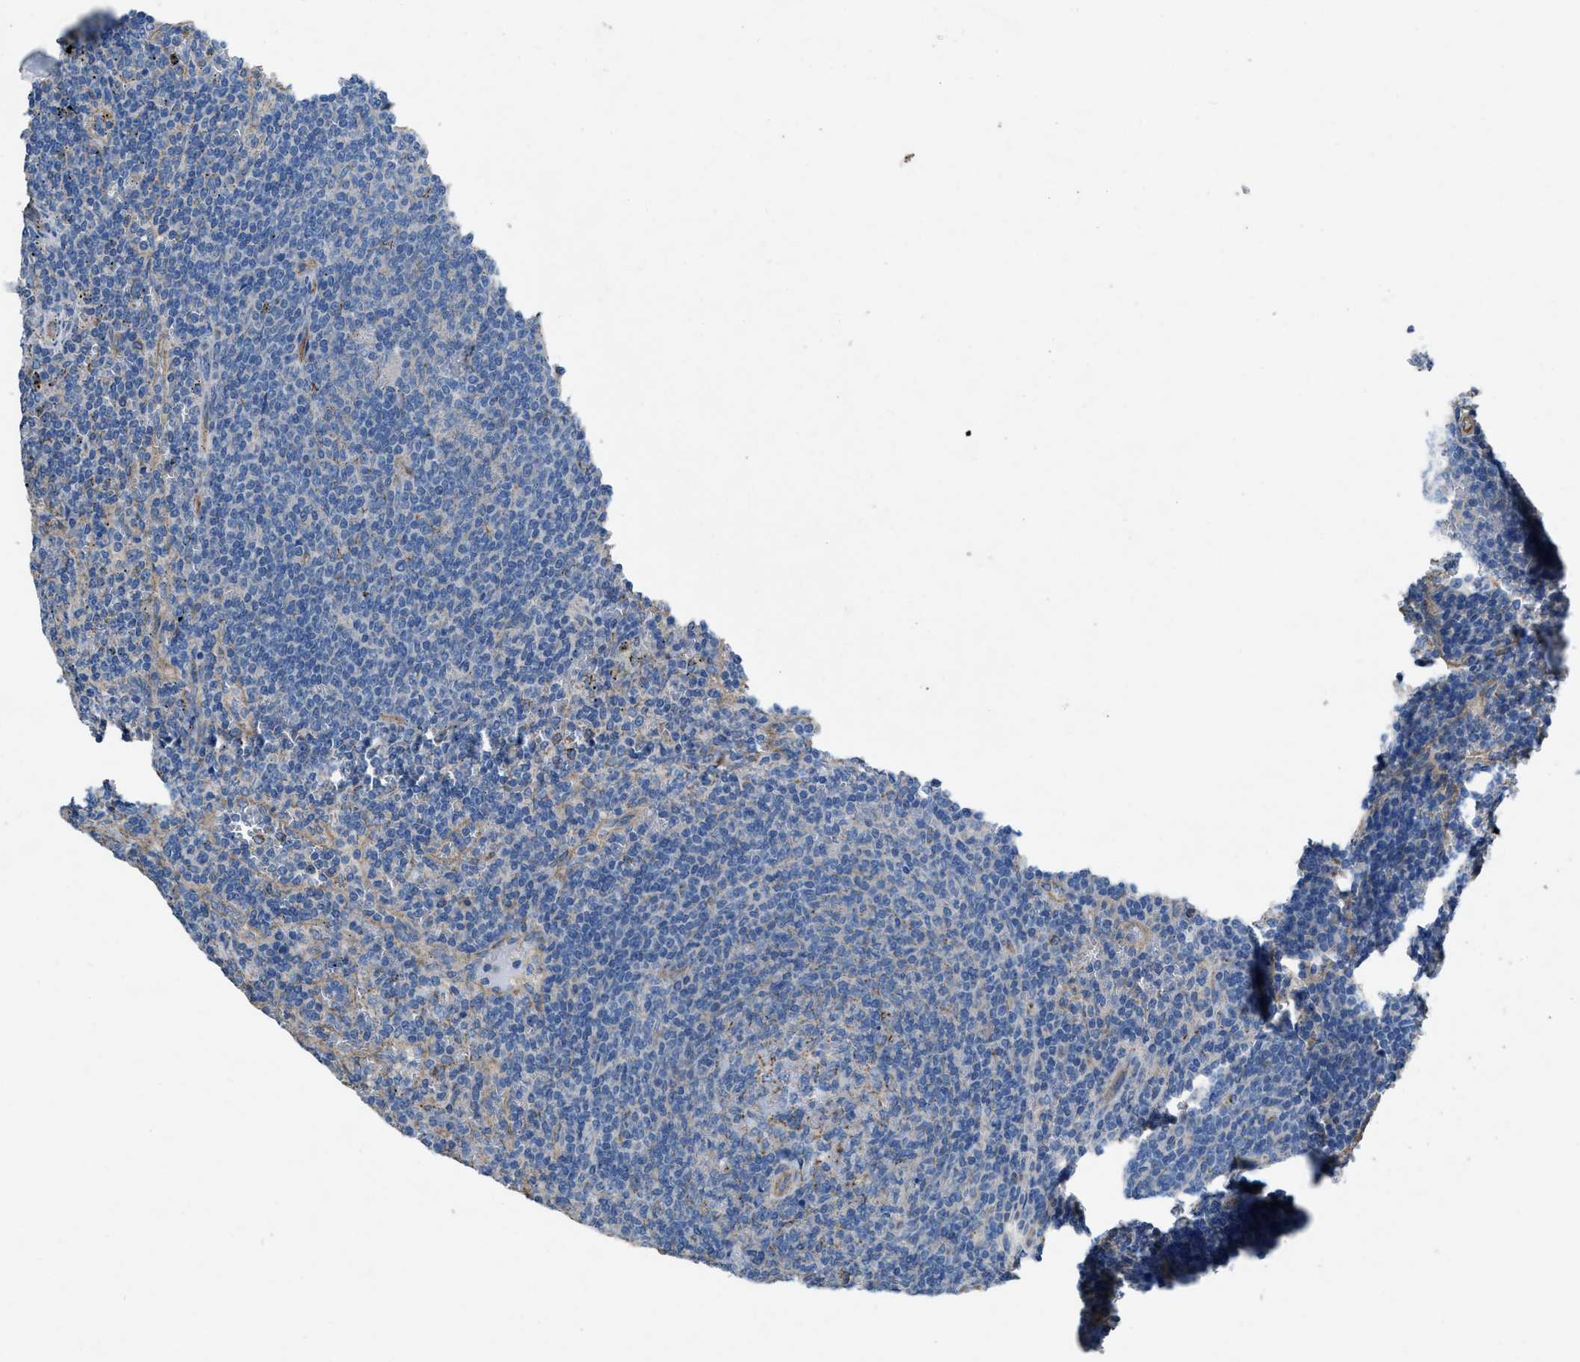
{"staining": {"intensity": "negative", "quantity": "none", "location": "none"}, "tissue": "lymphoma", "cell_type": "Tumor cells", "image_type": "cancer", "snomed": [{"axis": "morphology", "description": "Malignant lymphoma, non-Hodgkin's type, Low grade"}, {"axis": "topography", "description": "Spleen"}], "caption": "The photomicrograph shows no significant positivity in tumor cells of lymphoma. (Stains: DAB (3,3'-diaminobenzidine) immunohistochemistry (IHC) with hematoxylin counter stain, Microscopy: brightfield microscopy at high magnification).", "gene": "DOLPP1", "patient": {"sex": "female", "age": 50}}